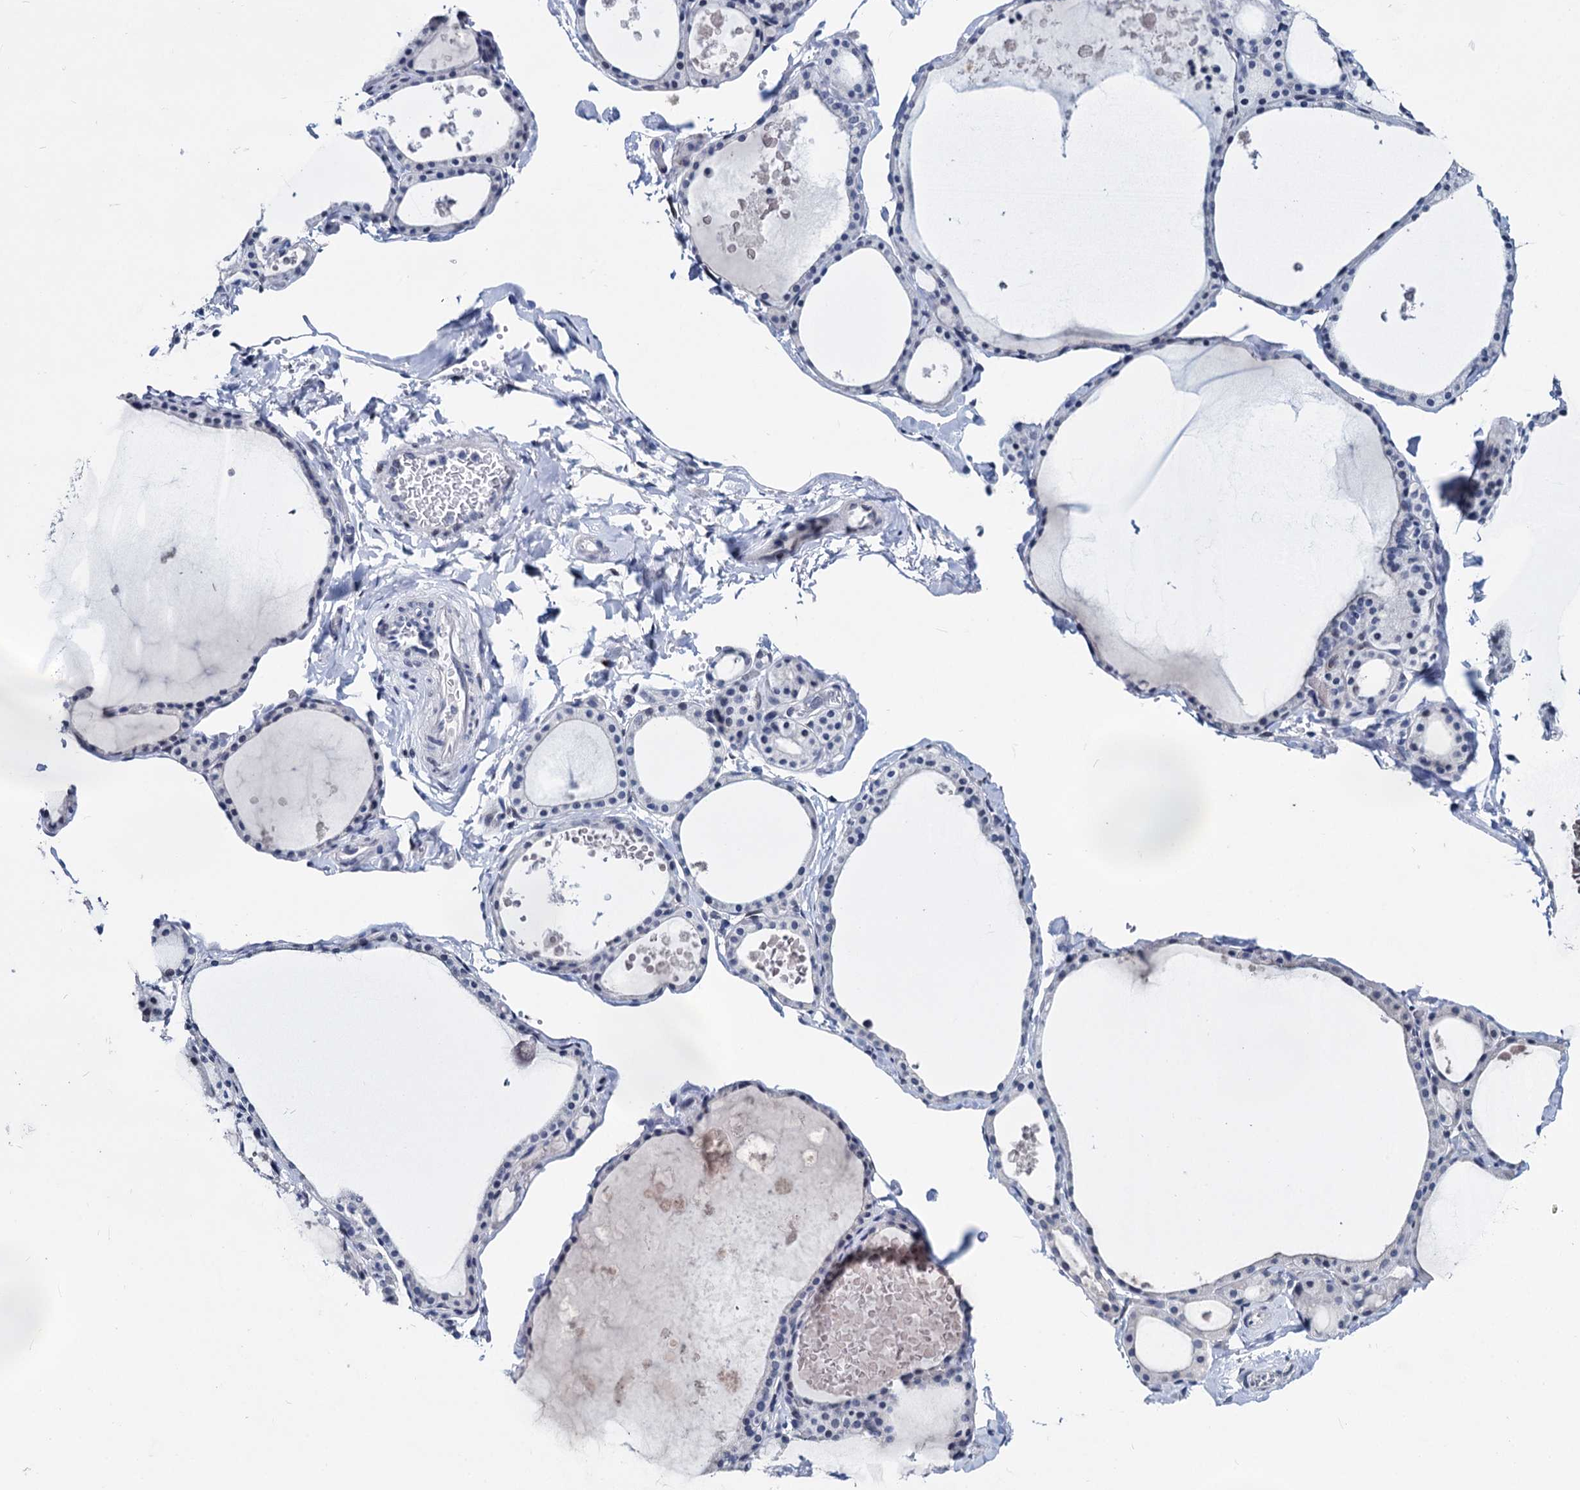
{"staining": {"intensity": "negative", "quantity": "none", "location": "none"}, "tissue": "thyroid gland", "cell_type": "Glandular cells", "image_type": "normal", "snomed": [{"axis": "morphology", "description": "Normal tissue, NOS"}, {"axis": "topography", "description": "Thyroid gland"}], "caption": "IHC photomicrograph of normal thyroid gland: thyroid gland stained with DAB (3,3'-diaminobenzidine) shows no significant protein positivity in glandular cells. (DAB (3,3'-diaminobenzidine) immunohistochemistry (IHC) with hematoxylin counter stain).", "gene": "MAGEA4", "patient": {"sex": "male", "age": 56}}